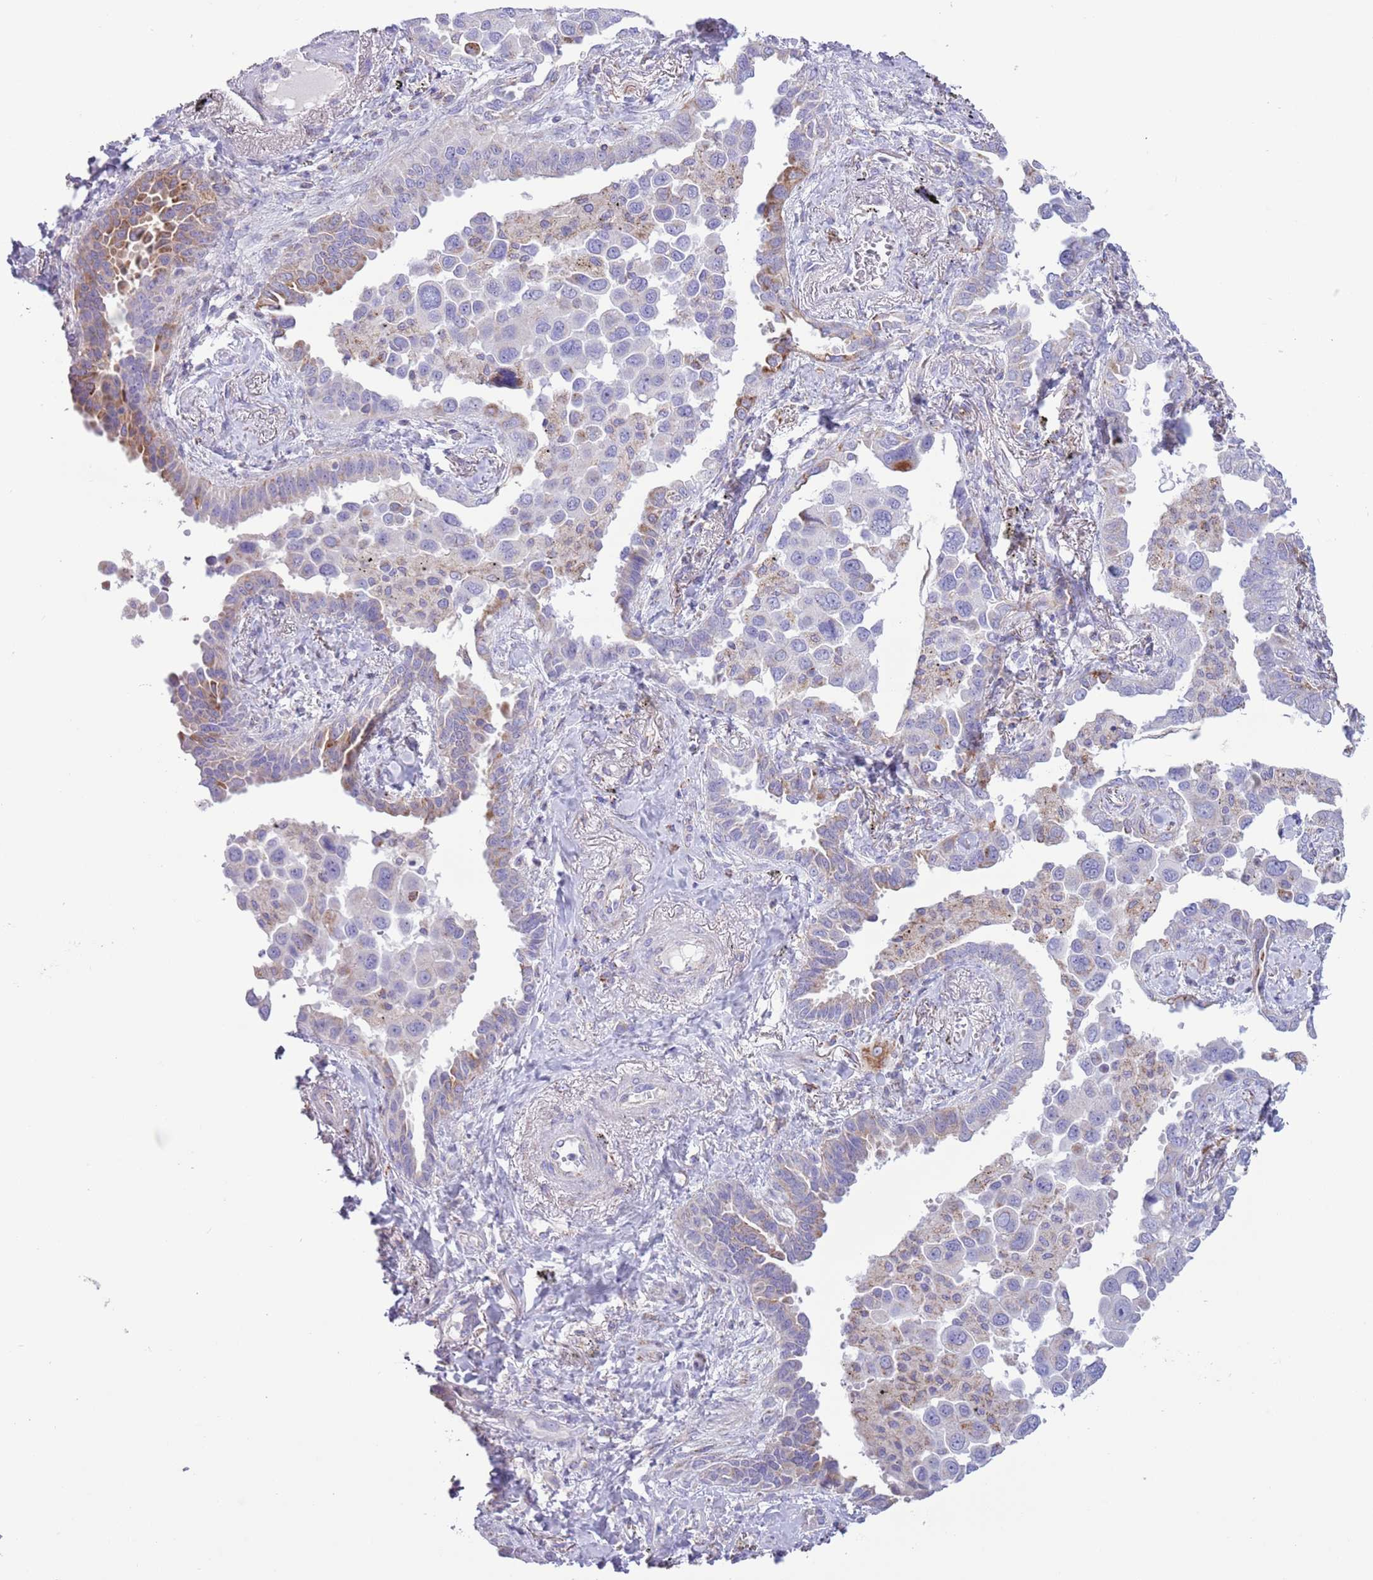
{"staining": {"intensity": "moderate", "quantity": "<25%", "location": "cytoplasmic/membranous"}, "tissue": "lung cancer", "cell_type": "Tumor cells", "image_type": "cancer", "snomed": [{"axis": "morphology", "description": "Adenocarcinoma, NOS"}, {"axis": "topography", "description": "Lung"}], "caption": "Protein analysis of adenocarcinoma (lung) tissue exhibits moderate cytoplasmic/membranous positivity in about <25% of tumor cells.", "gene": "ATP6V1B1", "patient": {"sex": "male", "age": 67}}